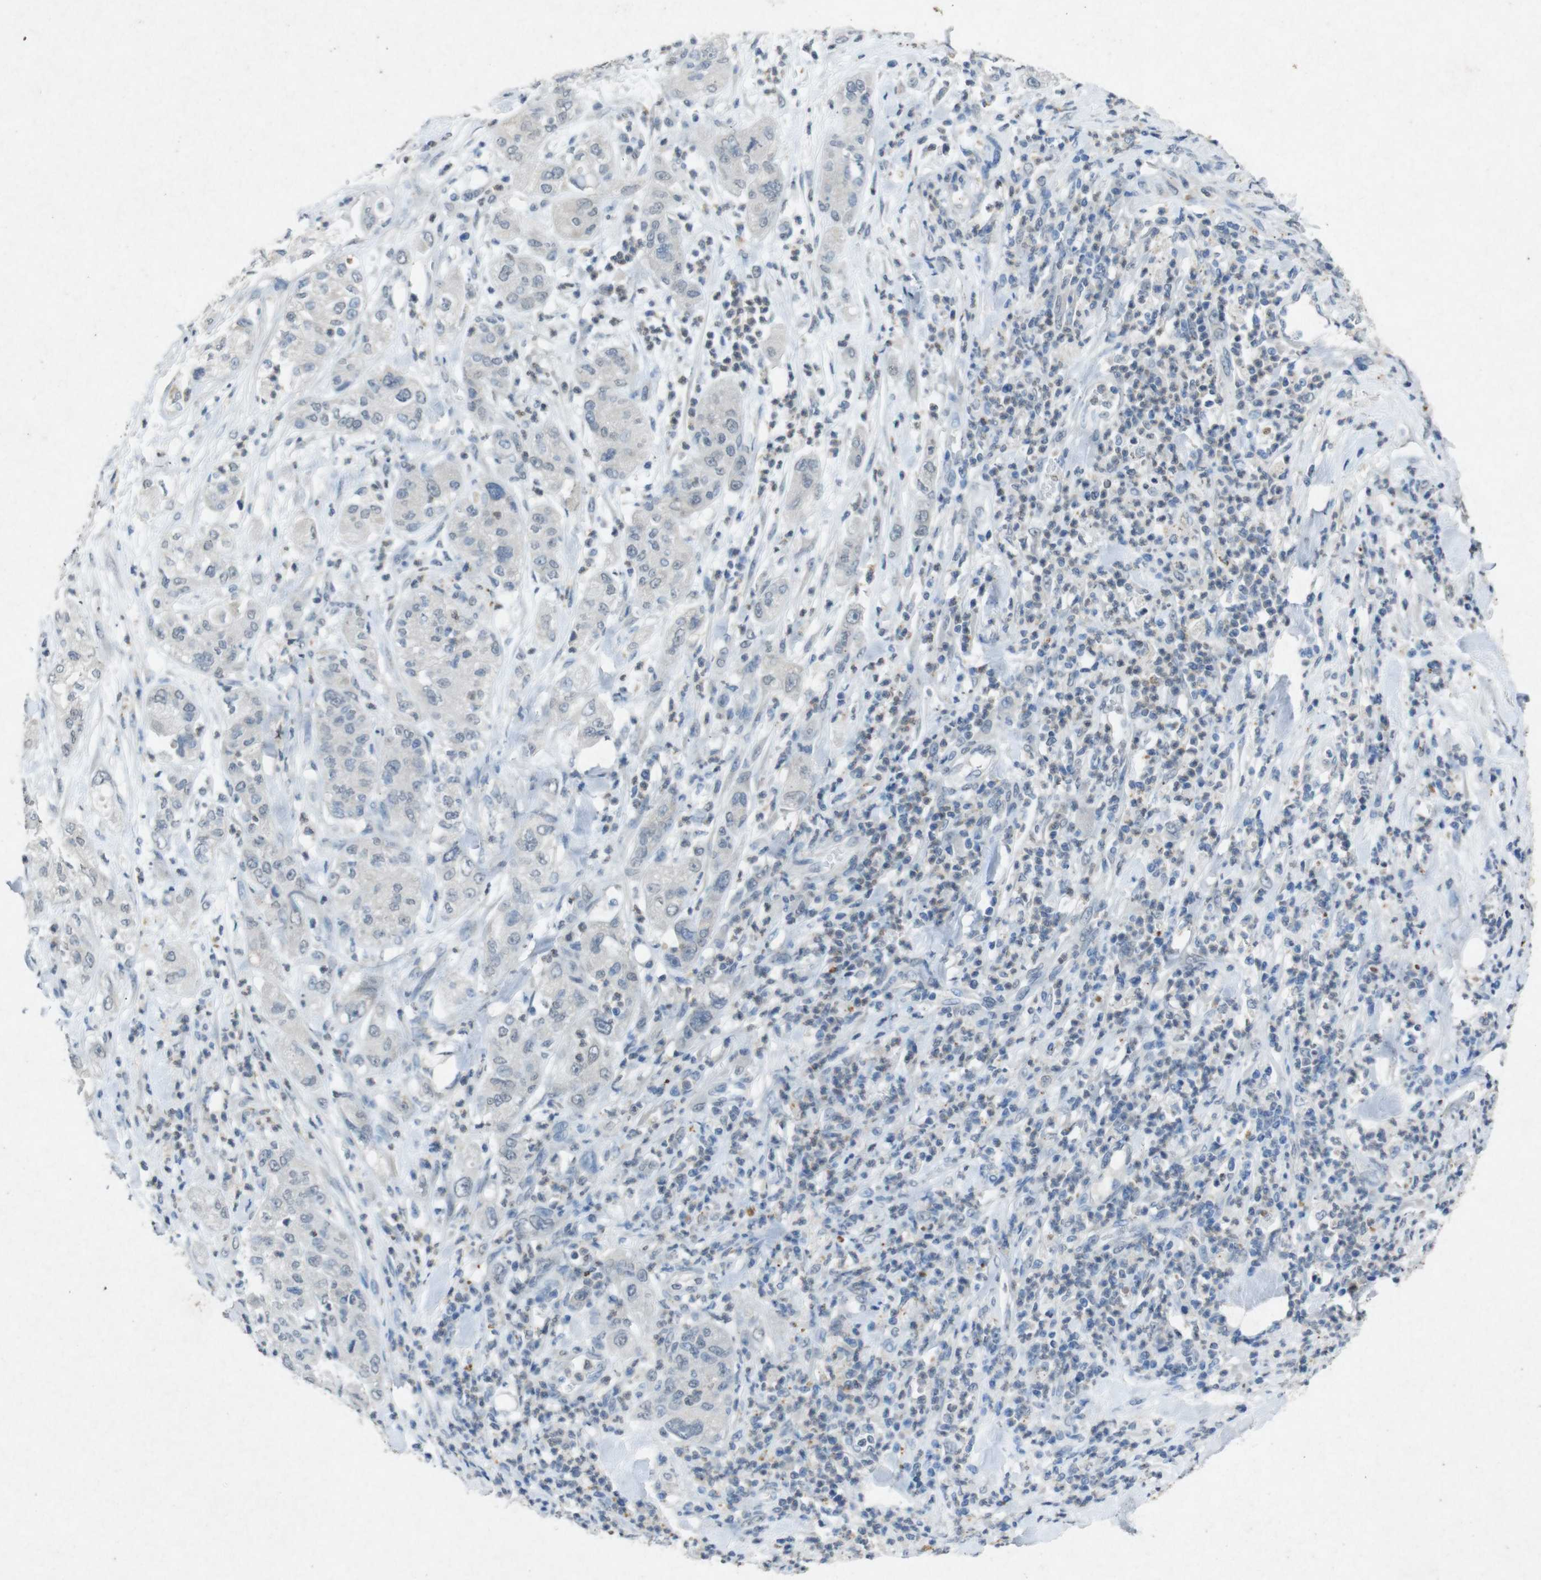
{"staining": {"intensity": "negative", "quantity": "none", "location": "none"}, "tissue": "pancreatic cancer", "cell_type": "Tumor cells", "image_type": "cancer", "snomed": [{"axis": "morphology", "description": "Adenocarcinoma, NOS"}, {"axis": "topography", "description": "Pancreas"}], "caption": "This photomicrograph is of adenocarcinoma (pancreatic) stained with immunohistochemistry to label a protein in brown with the nuclei are counter-stained blue. There is no expression in tumor cells.", "gene": "STBD1", "patient": {"sex": "female", "age": 78}}